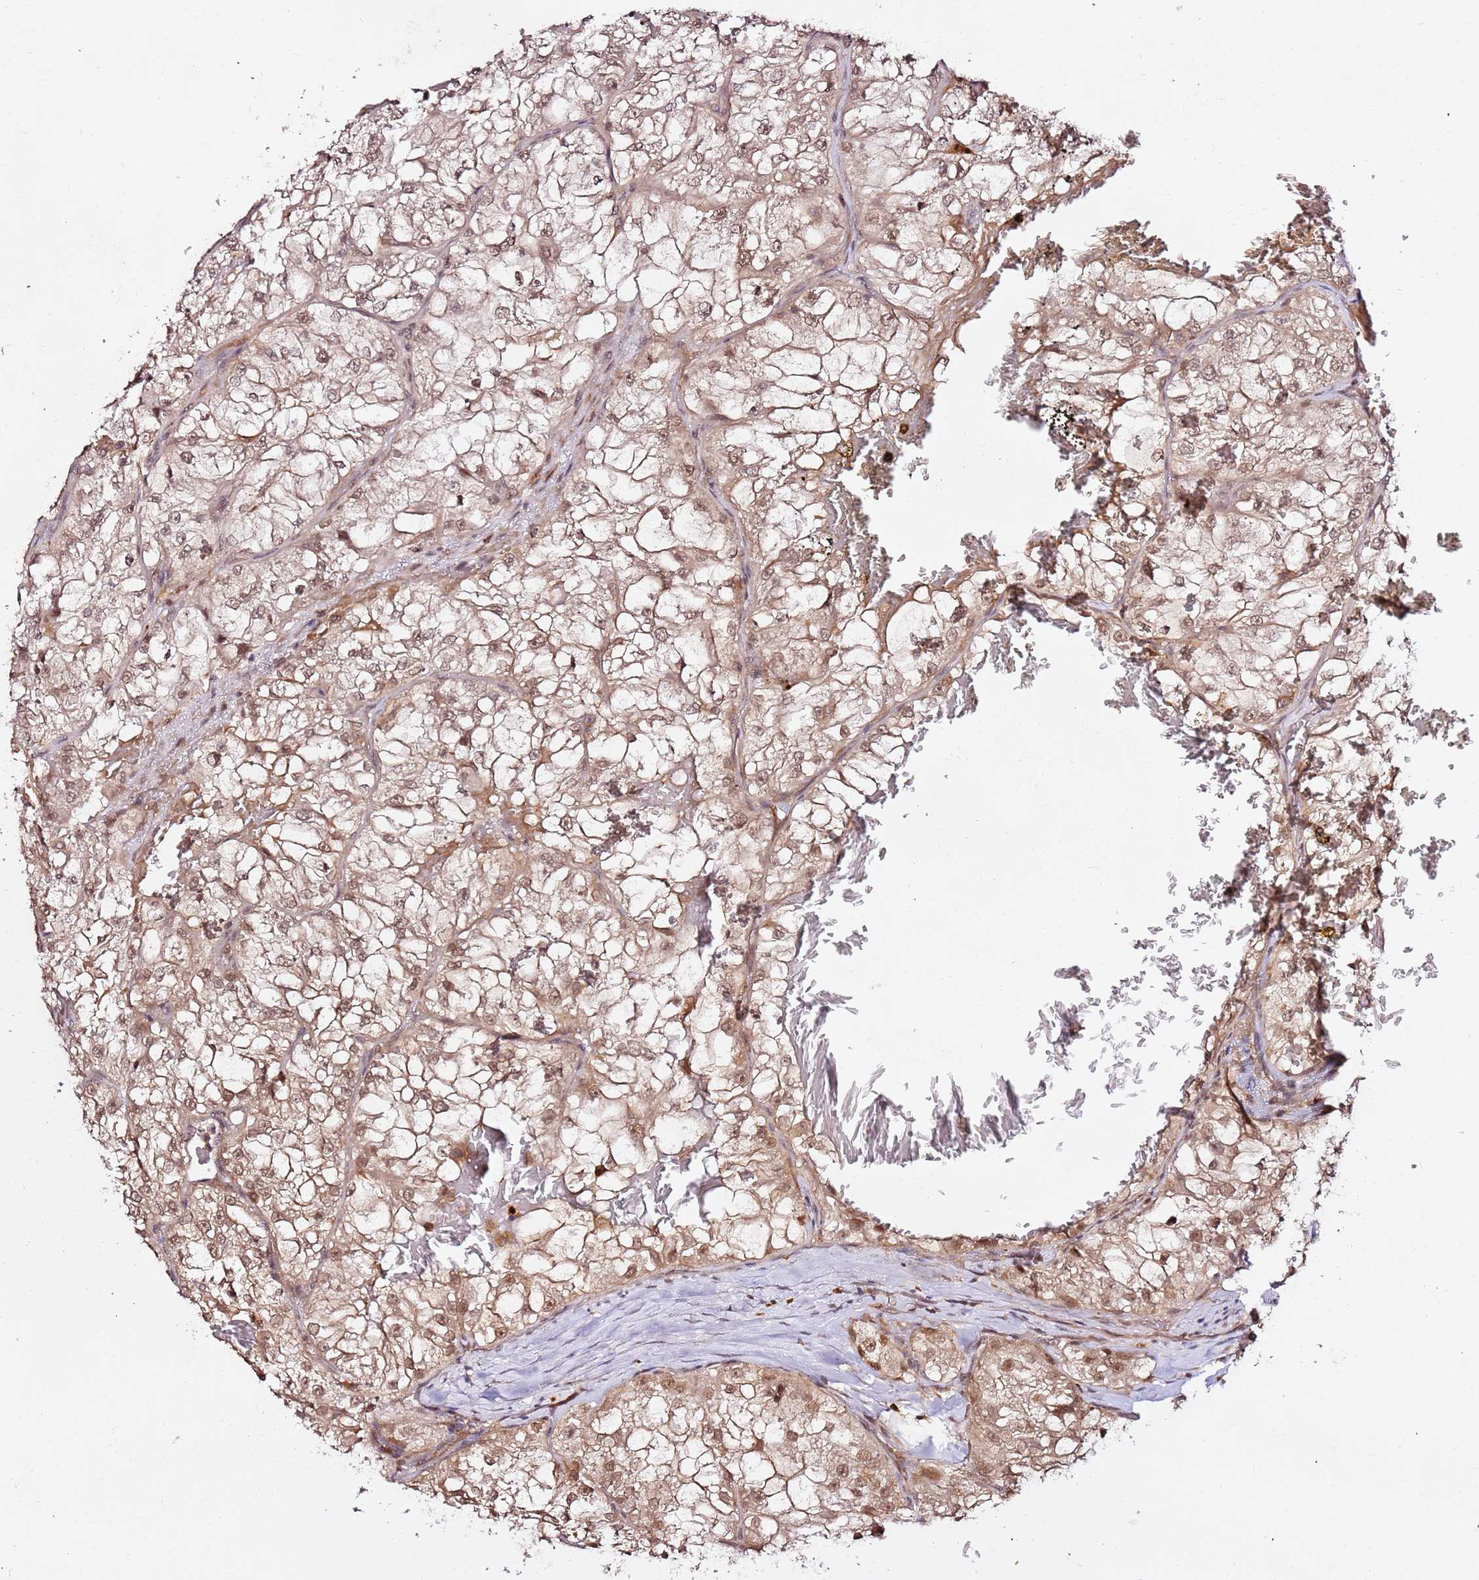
{"staining": {"intensity": "moderate", "quantity": "25%-75%", "location": "cytoplasmic/membranous,nuclear"}, "tissue": "renal cancer", "cell_type": "Tumor cells", "image_type": "cancer", "snomed": [{"axis": "morphology", "description": "Adenocarcinoma, NOS"}, {"axis": "topography", "description": "Kidney"}], "caption": "This photomicrograph demonstrates IHC staining of human renal cancer (adenocarcinoma), with medium moderate cytoplasmic/membranous and nuclear expression in about 25%-75% of tumor cells.", "gene": "OR5V1", "patient": {"sex": "female", "age": 72}}